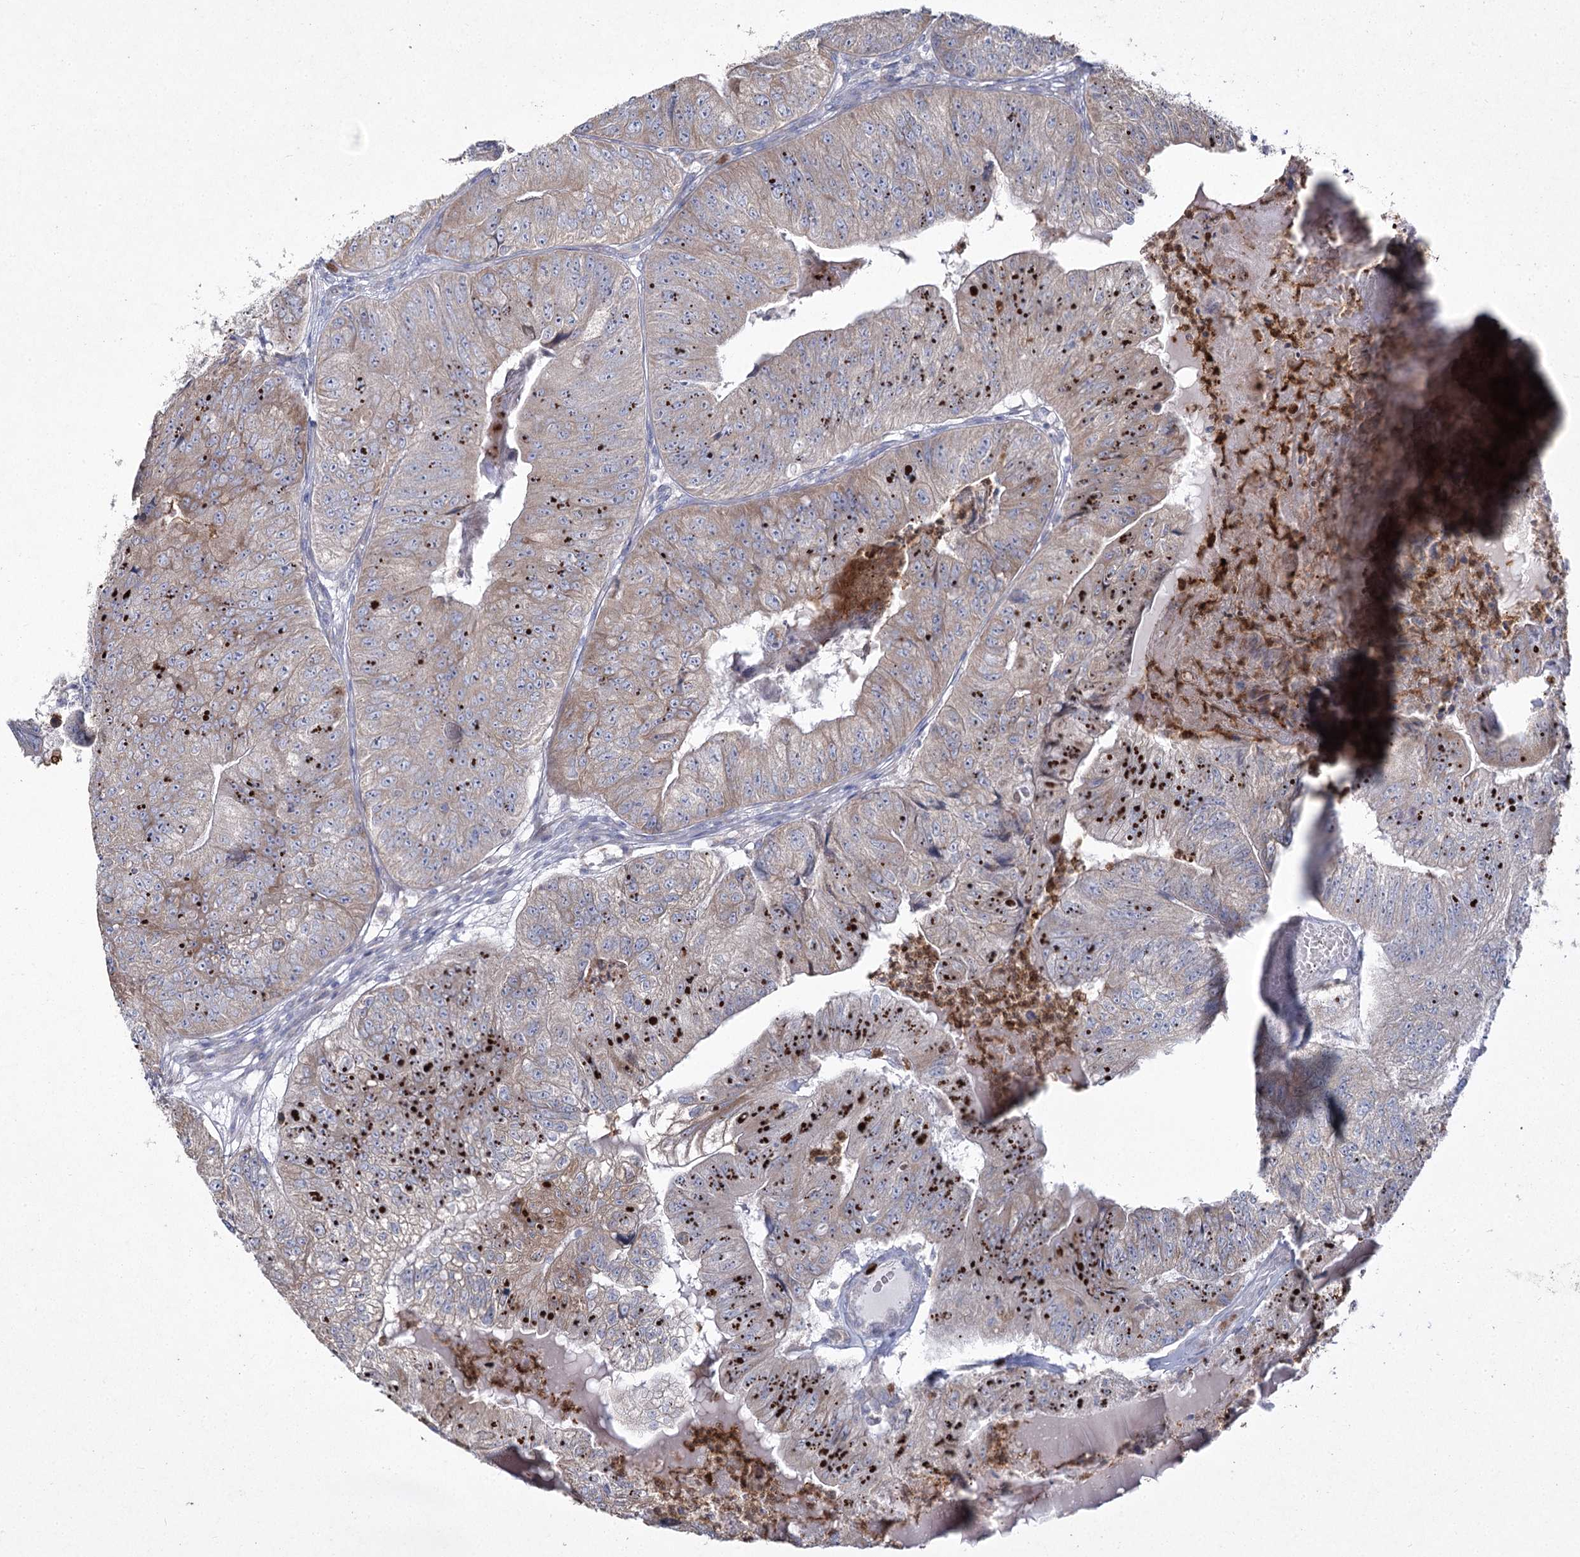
{"staining": {"intensity": "weak", "quantity": "<25%", "location": "cytoplasmic/membranous"}, "tissue": "colorectal cancer", "cell_type": "Tumor cells", "image_type": "cancer", "snomed": [{"axis": "morphology", "description": "Adenocarcinoma, NOS"}, {"axis": "topography", "description": "Colon"}], "caption": "High power microscopy image of an IHC photomicrograph of colorectal adenocarcinoma, revealing no significant expression in tumor cells. Brightfield microscopy of immunohistochemistry stained with DAB (brown) and hematoxylin (blue), captured at high magnification.", "gene": "NIPAL4", "patient": {"sex": "female", "age": 67}}